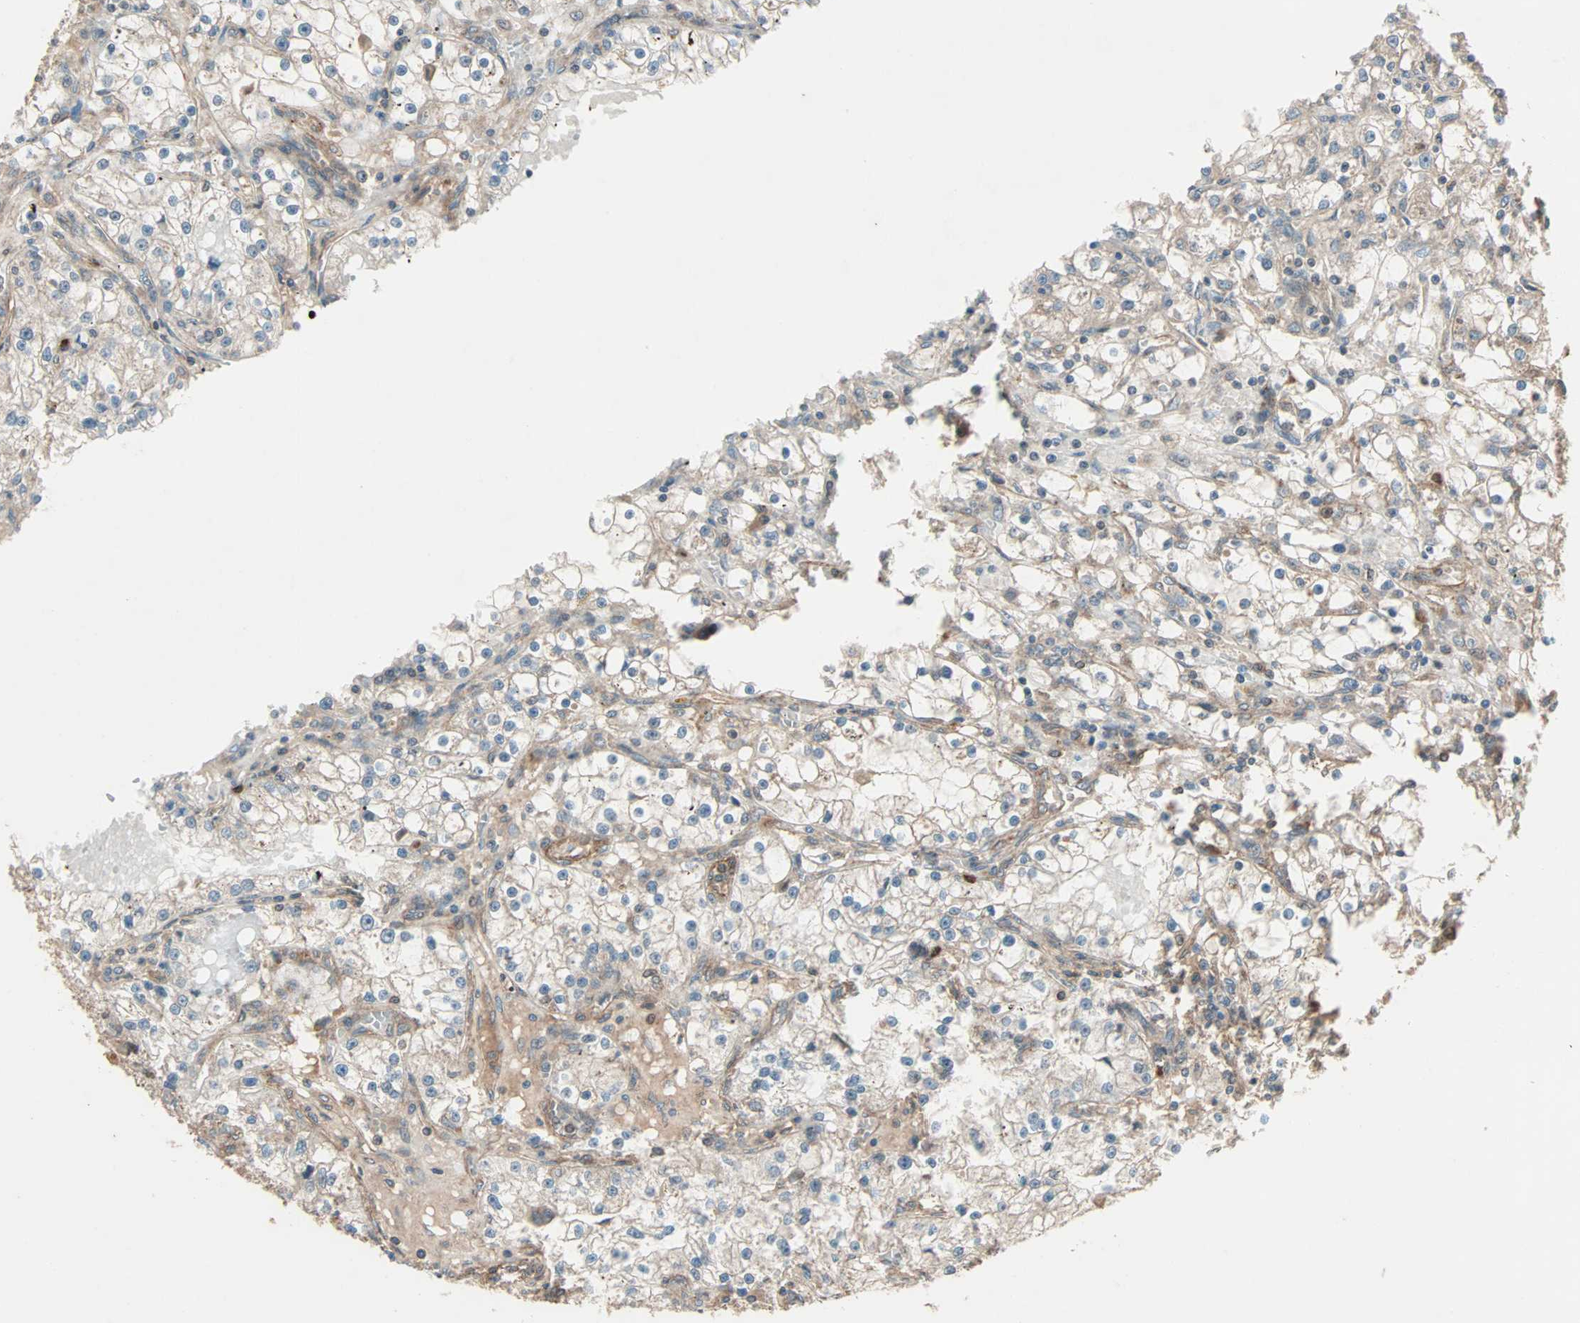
{"staining": {"intensity": "weak", "quantity": "25%-75%", "location": "cytoplasmic/membranous"}, "tissue": "renal cancer", "cell_type": "Tumor cells", "image_type": "cancer", "snomed": [{"axis": "morphology", "description": "Adenocarcinoma, NOS"}, {"axis": "topography", "description": "Kidney"}], "caption": "Immunohistochemistry (IHC) of renal cancer reveals low levels of weak cytoplasmic/membranous positivity in approximately 25%-75% of tumor cells.", "gene": "GCK", "patient": {"sex": "male", "age": 56}}